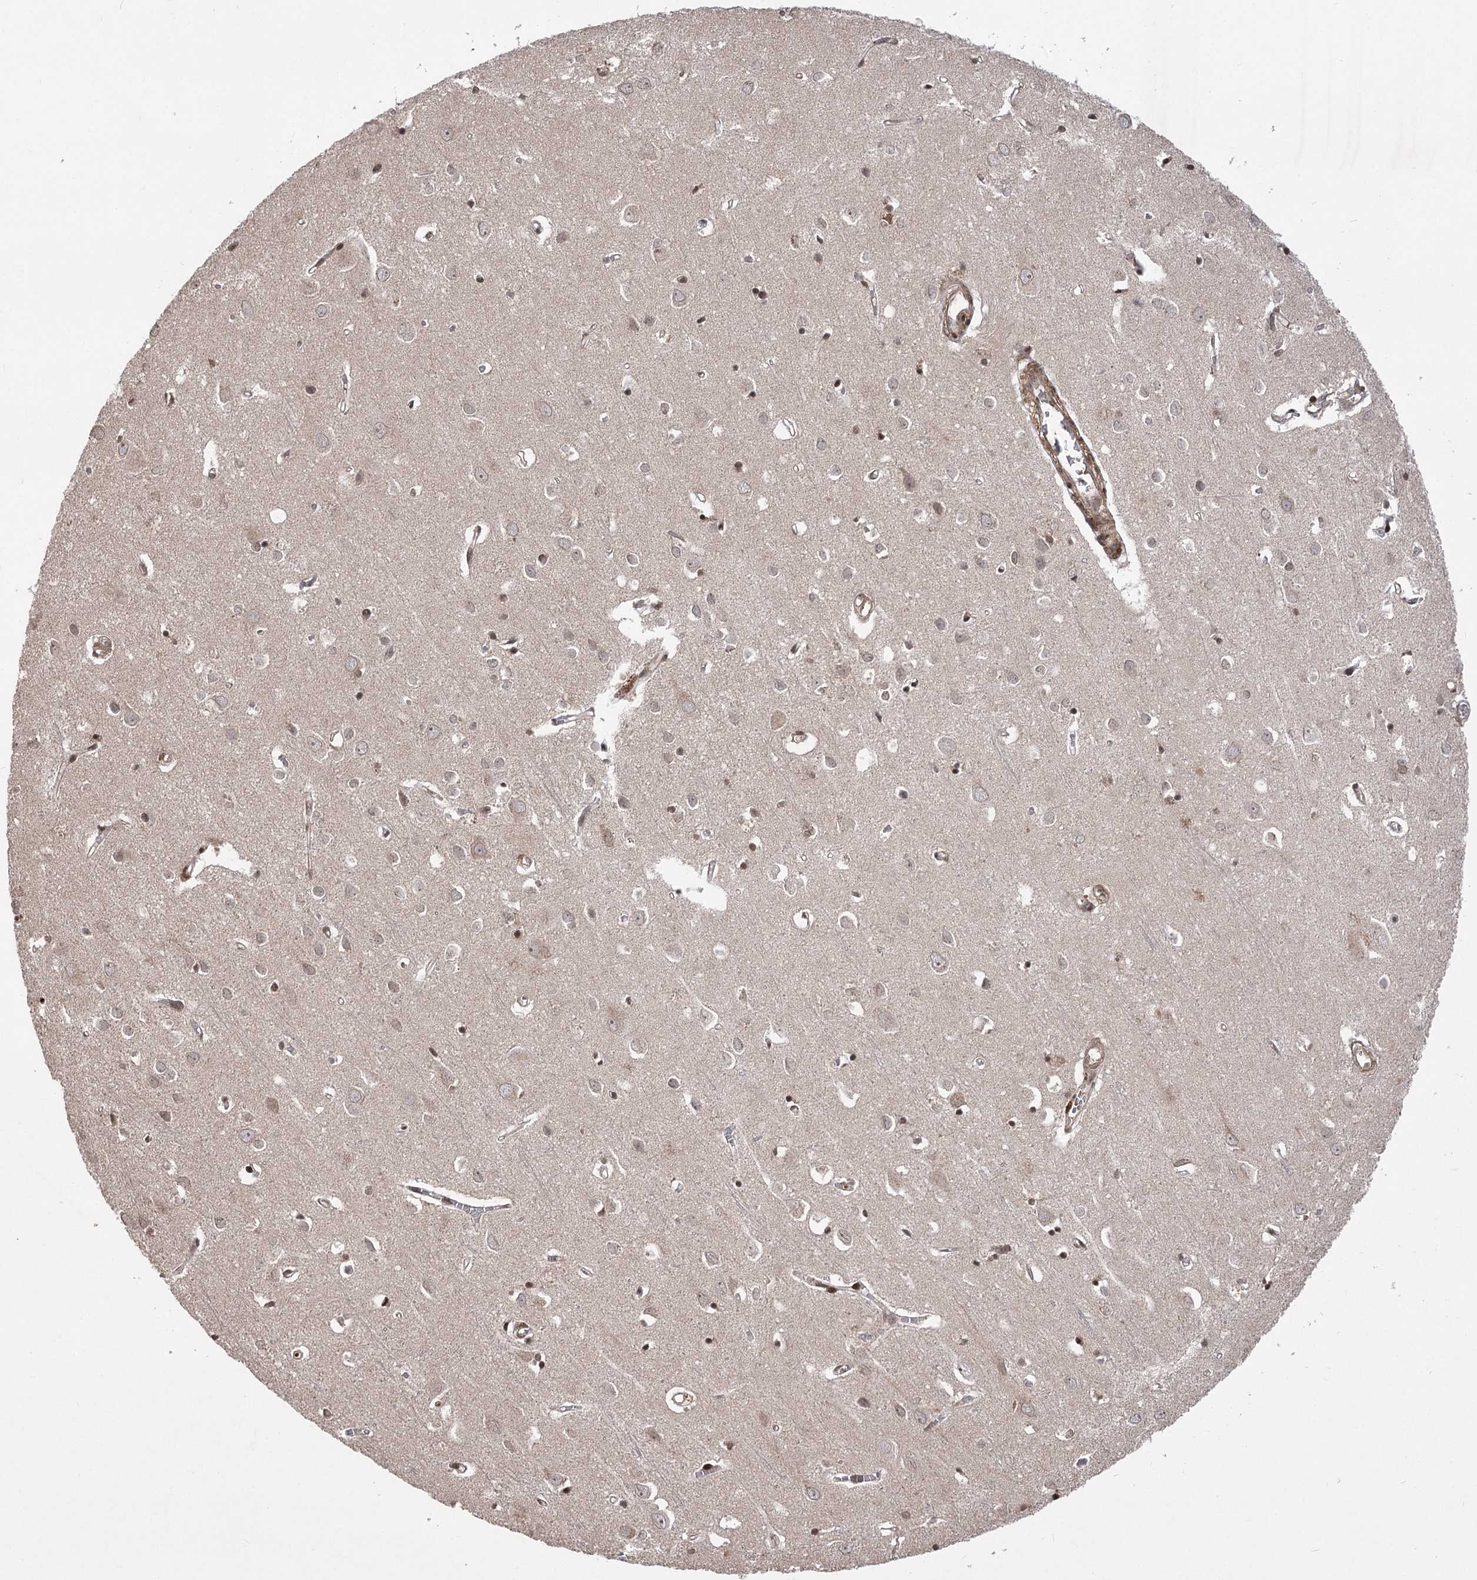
{"staining": {"intensity": "moderate", "quantity": "25%-75%", "location": "cytoplasmic/membranous,nuclear"}, "tissue": "cerebral cortex", "cell_type": "Endothelial cells", "image_type": "normal", "snomed": [{"axis": "morphology", "description": "Normal tissue, NOS"}, {"axis": "topography", "description": "Cerebral cortex"}], "caption": "A brown stain shows moderate cytoplasmic/membranous,nuclear expression of a protein in endothelial cells of unremarkable human cerebral cortex.", "gene": "TENM2", "patient": {"sex": "female", "age": 64}}